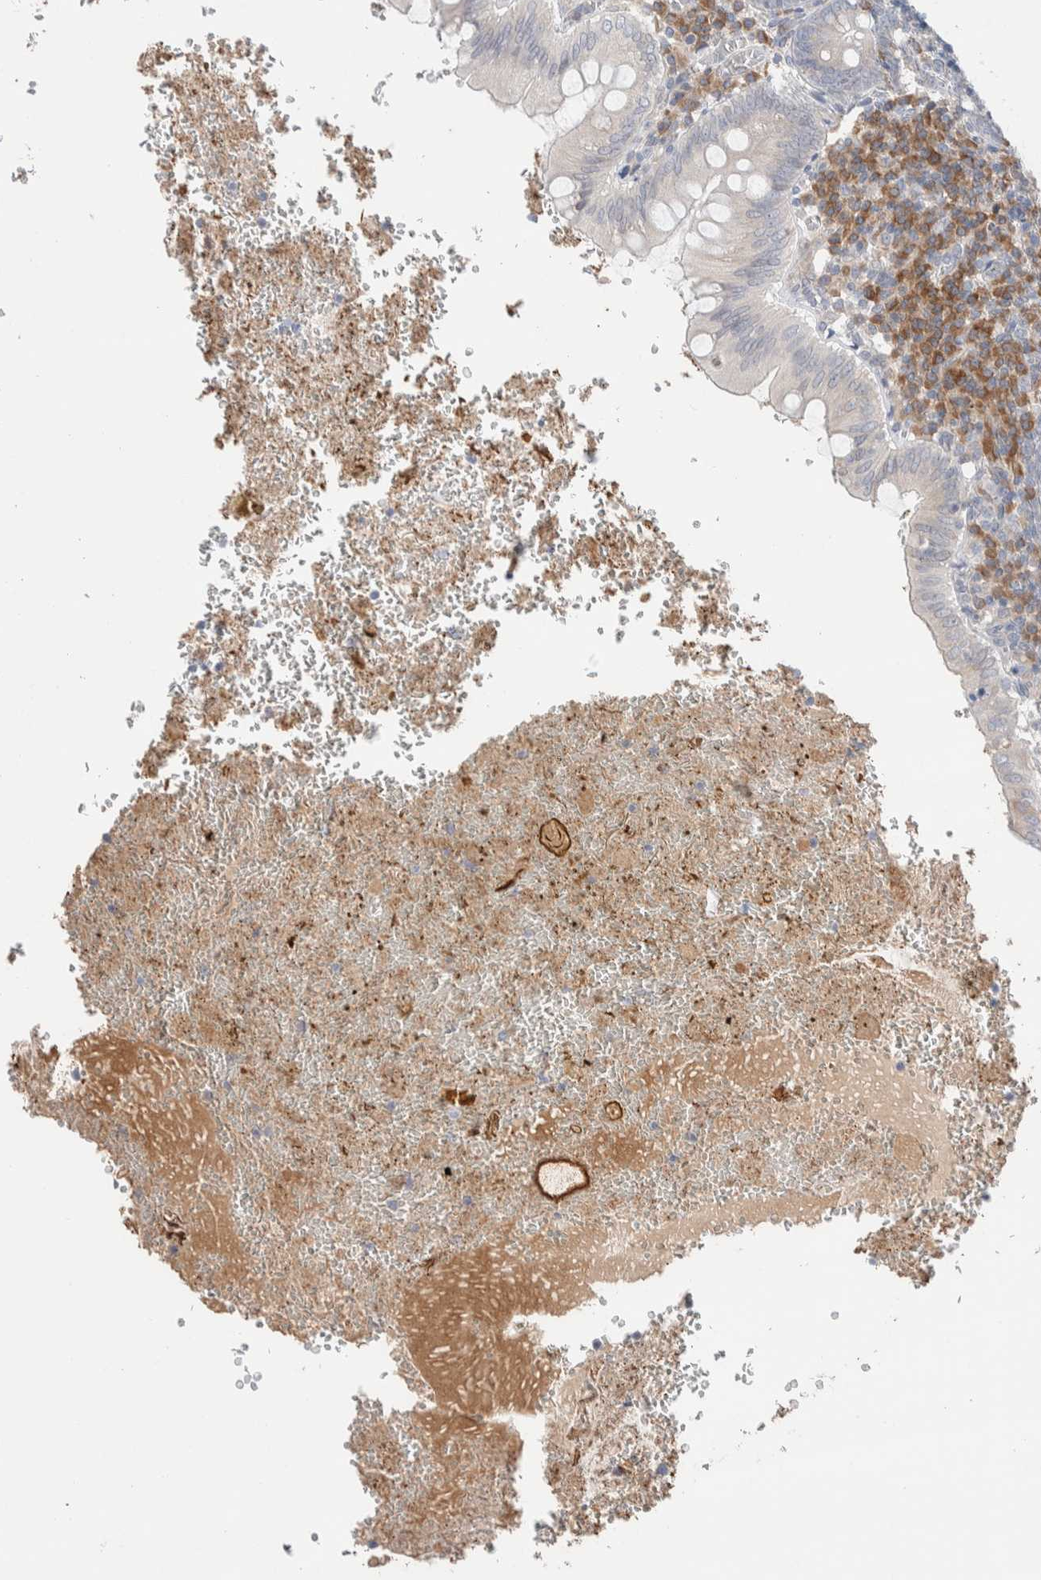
{"staining": {"intensity": "weak", "quantity": "<25%", "location": "cytoplasmic/membranous"}, "tissue": "appendix", "cell_type": "Glandular cells", "image_type": "normal", "snomed": [{"axis": "morphology", "description": "Normal tissue, NOS"}, {"axis": "topography", "description": "Appendix"}], "caption": "Glandular cells are negative for protein expression in normal human appendix. (Brightfield microscopy of DAB immunohistochemistry (IHC) at high magnification).", "gene": "RUSF1", "patient": {"sex": "male", "age": 8}}